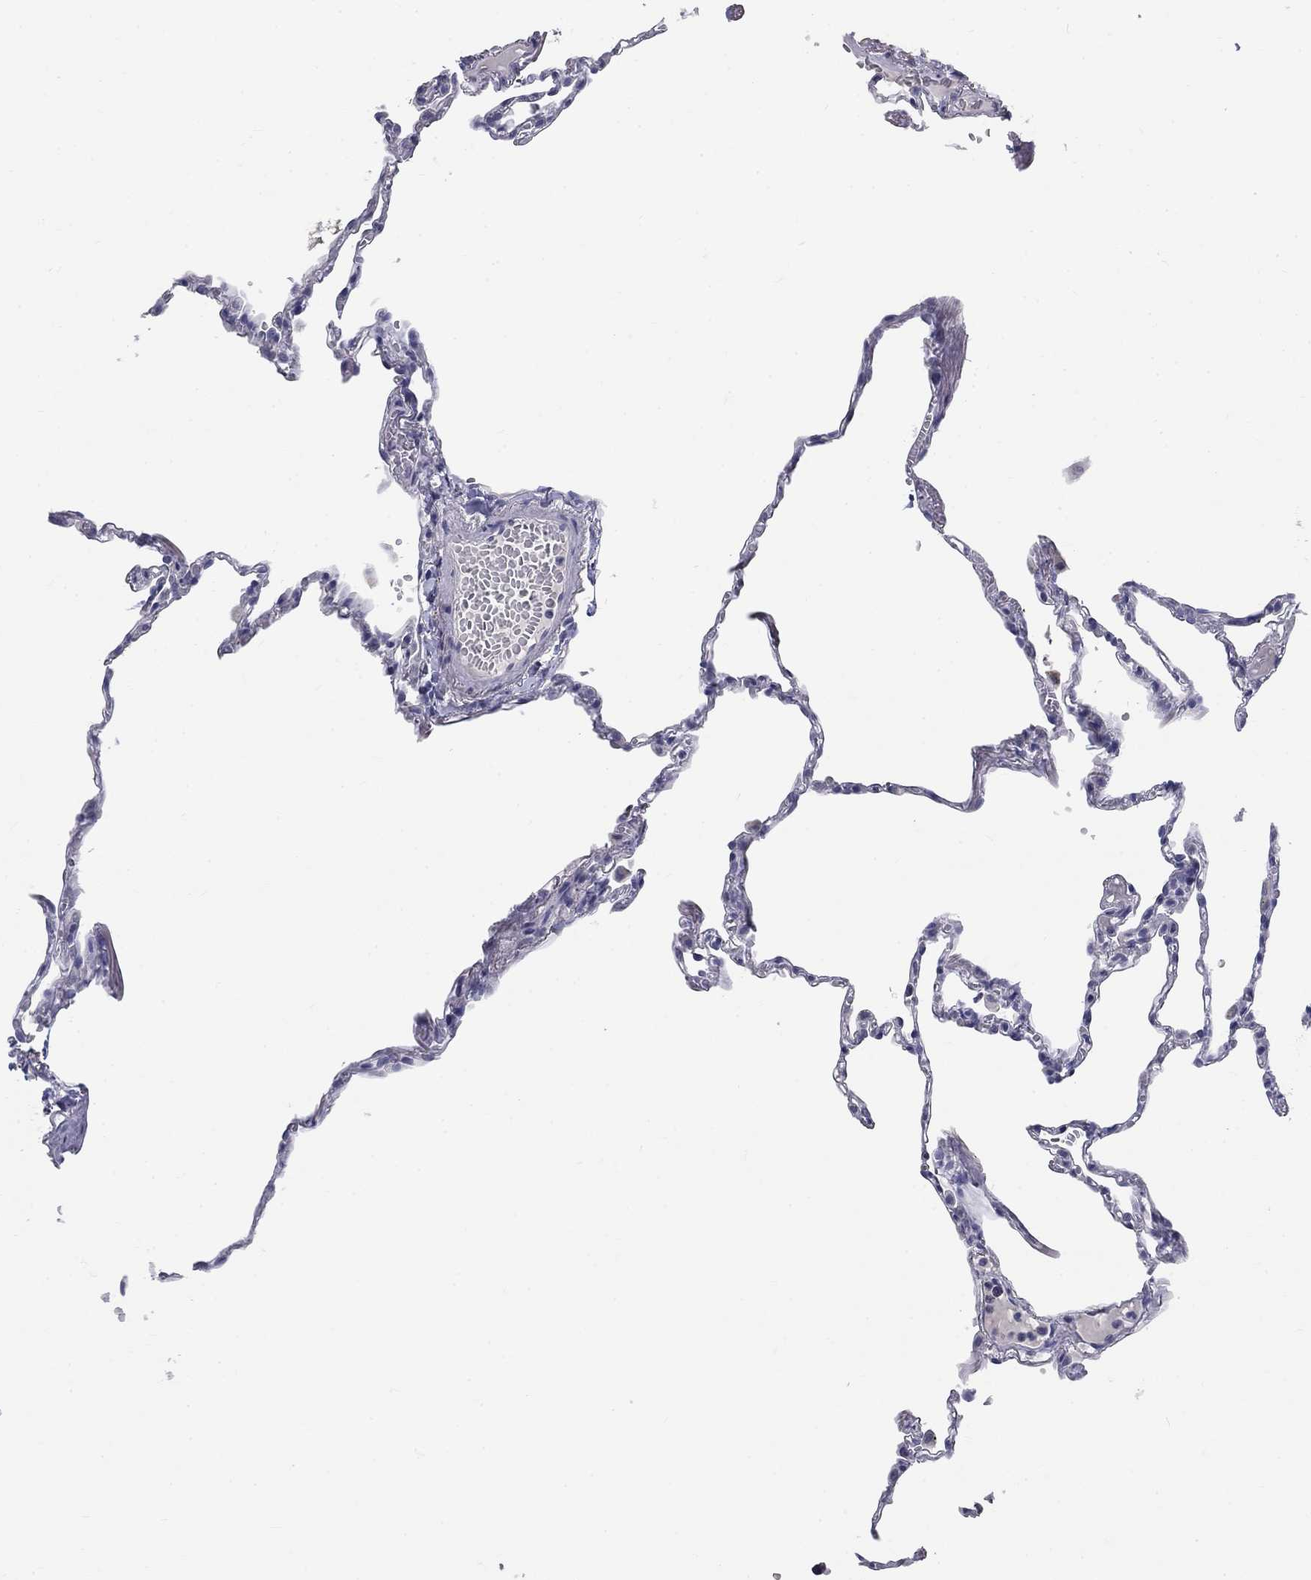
{"staining": {"intensity": "negative", "quantity": "none", "location": "none"}, "tissue": "lung", "cell_type": "Alveolar cells", "image_type": "normal", "snomed": [{"axis": "morphology", "description": "Normal tissue, NOS"}, {"axis": "topography", "description": "Lung"}], "caption": "This is an immunohistochemistry photomicrograph of benign lung. There is no positivity in alveolar cells.", "gene": "ELAVL4", "patient": {"sex": "male", "age": 78}}